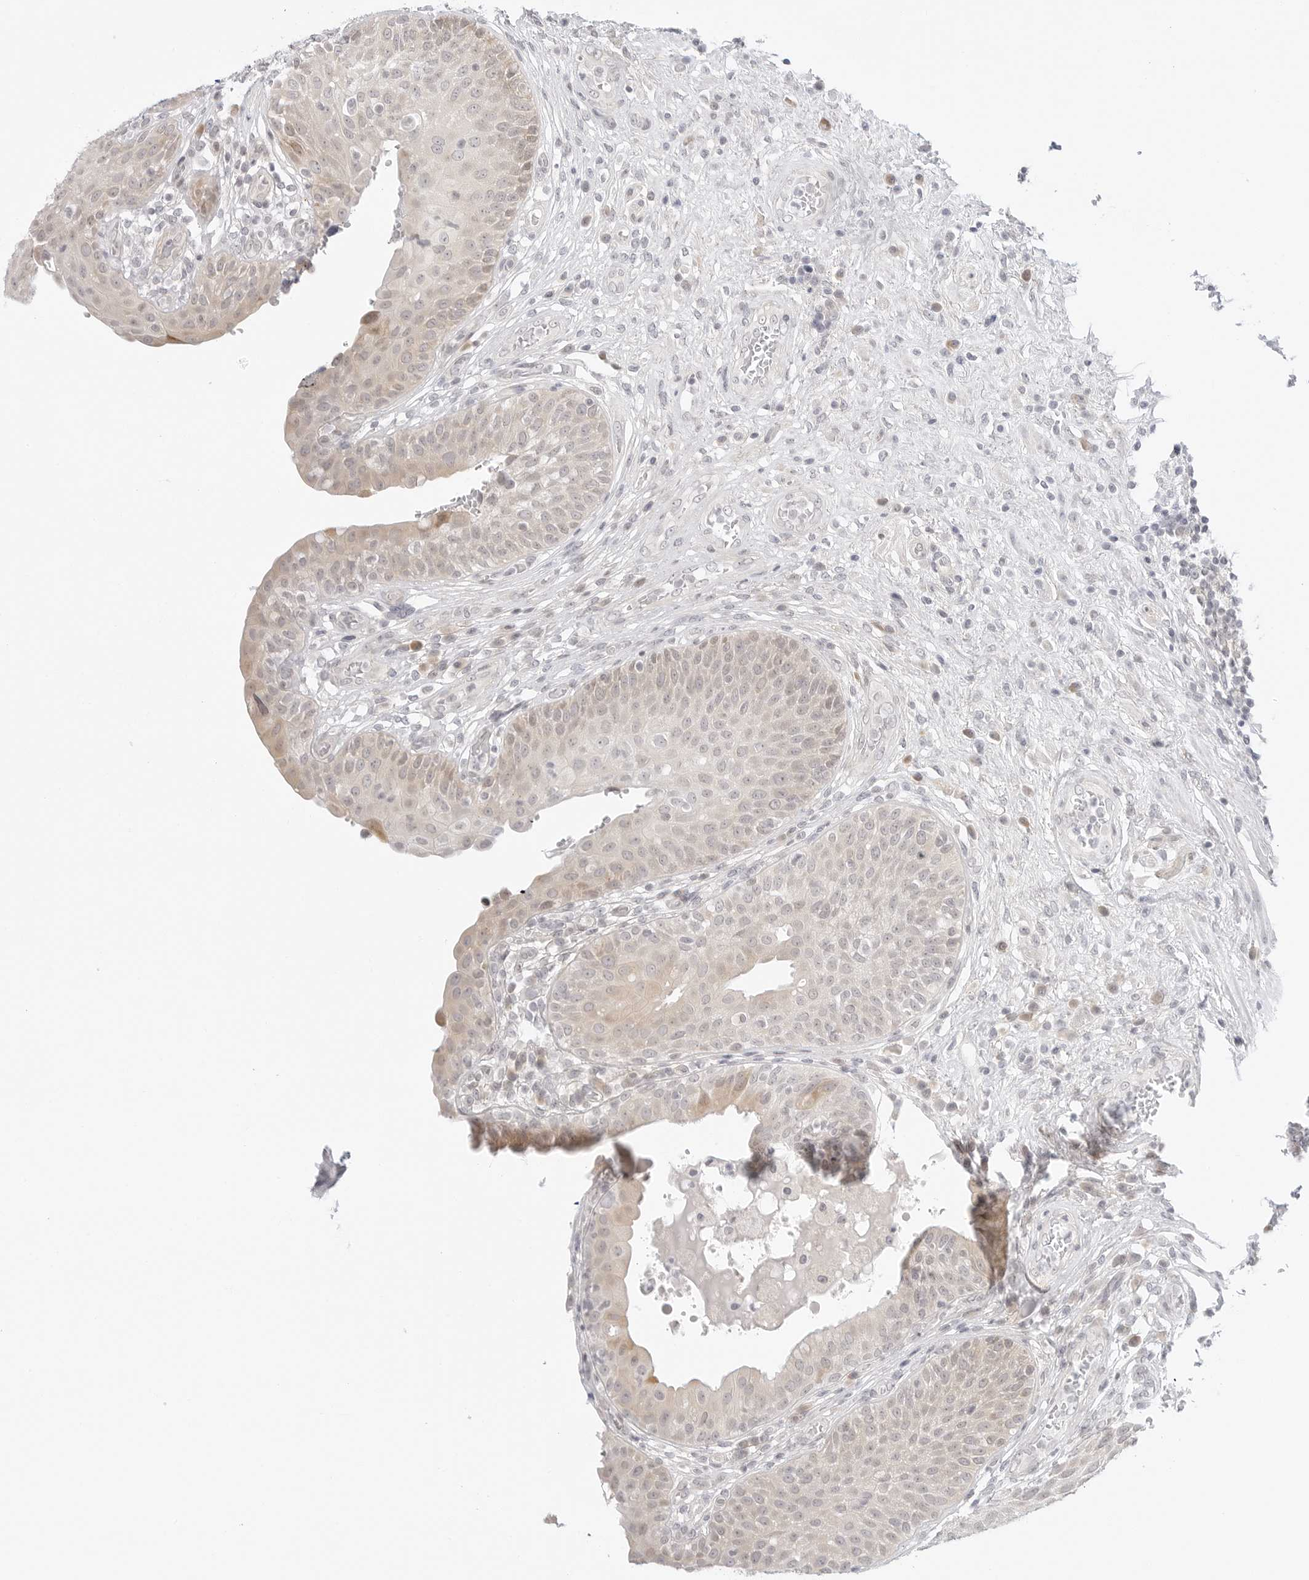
{"staining": {"intensity": "weak", "quantity": "25%-75%", "location": "cytoplasmic/membranous"}, "tissue": "urinary bladder", "cell_type": "Urothelial cells", "image_type": "normal", "snomed": [{"axis": "morphology", "description": "Normal tissue, NOS"}, {"axis": "topography", "description": "Urinary bladder"}], "caption": "Urothelial cells show weak cytoplasmic/membranous positivity in approximately 25%-75% of cells in unremarkable urinary bladder.", "gene": "TCP1", "patient": {"sex": "female", "age": 62}}